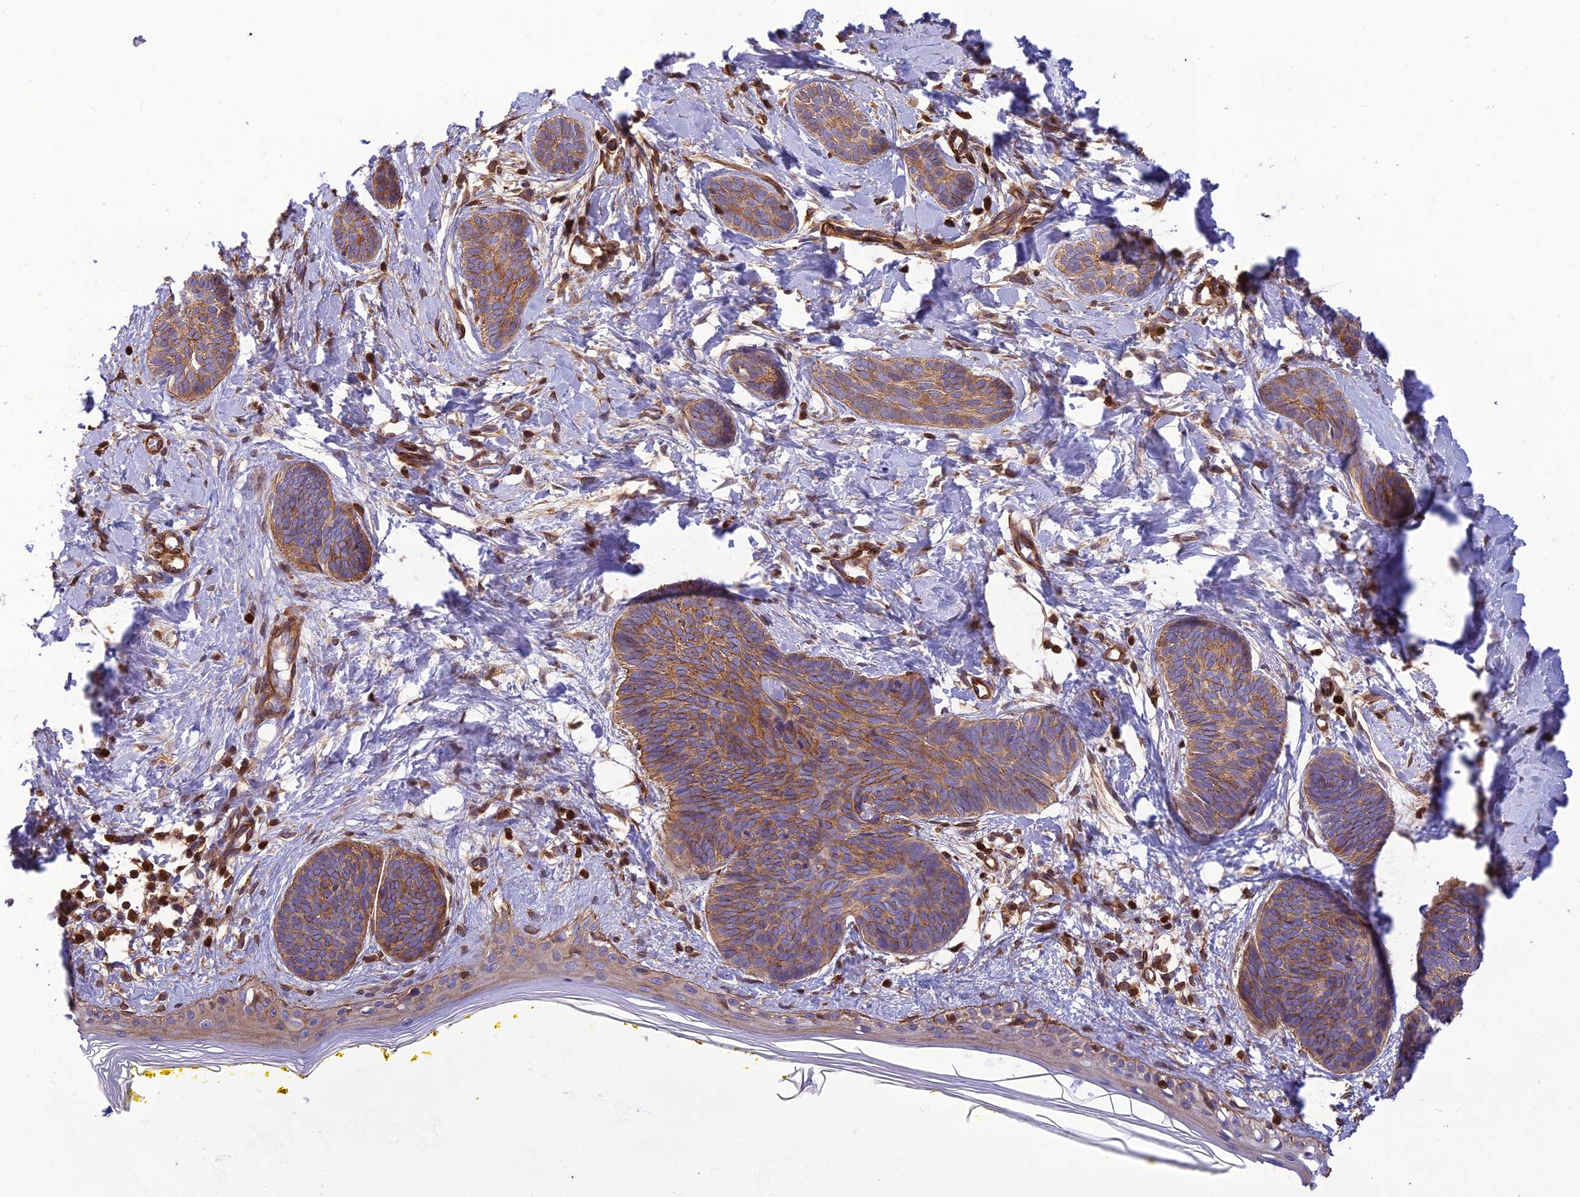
{"staining": {"intensity": "moderate", "quantity": ">75%", "location": "cytoplasmic/membranous"}, "tissue": "skin cancer", "cell_type": "Tumor cells", "image_type": "cancer", "snomed": [{"axis": "morphology", "description": "Basal cell carcinoma"}, {"axis": "topography", "description": "Skin"}], "caption": "The micrograph exhibits staining of skin cancer, revealing moderate cytoplasmic/membranous protein expression (brown color) within tumor cells. (brown staining indicates protein expression, while blue staining denotes nuclei).", "gene": "HPSE2", "patient": {"sex": "female", "age": 81}}